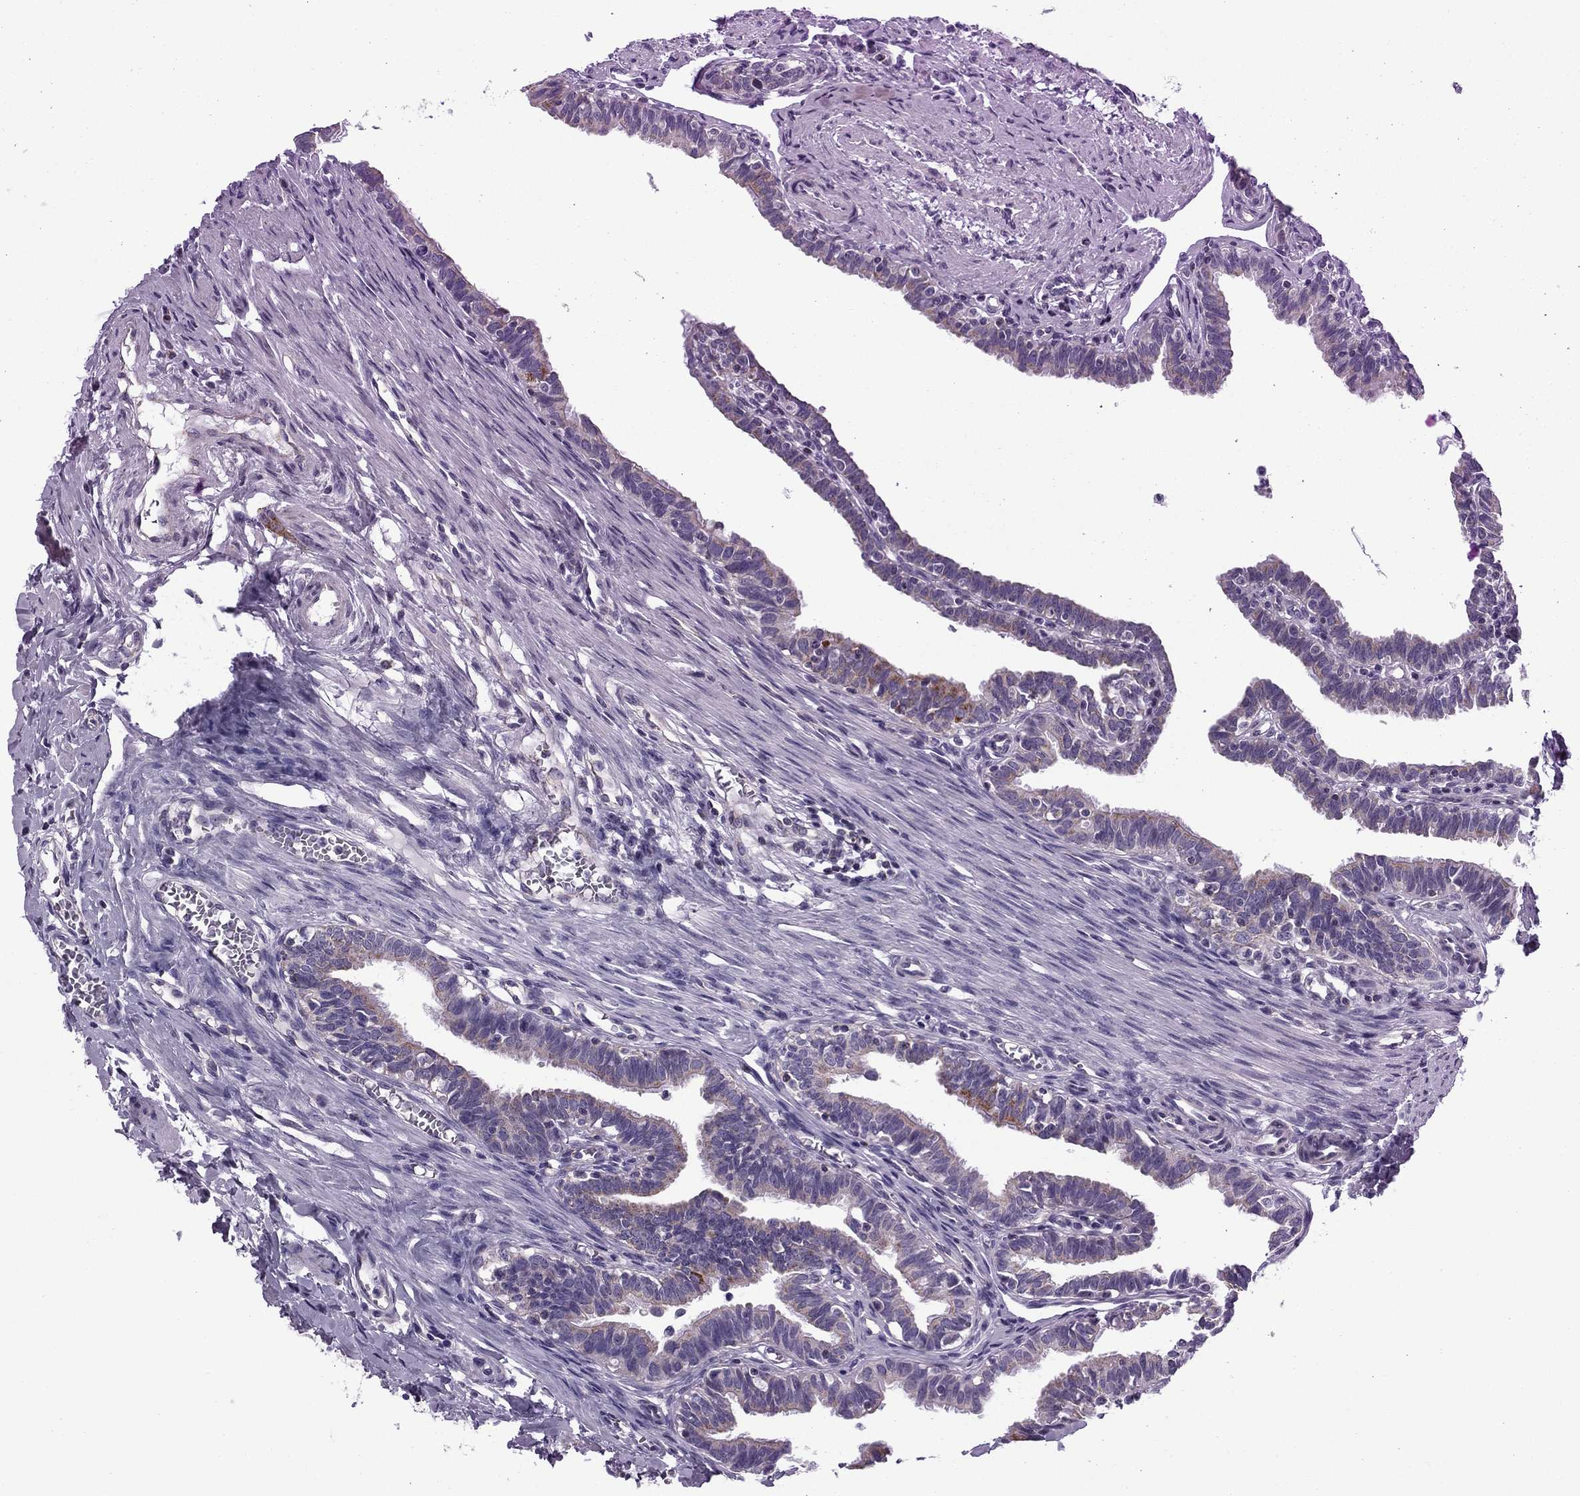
{"staining": {"intensity": "moderate", "quantity": "25%-75%", "location": "cytoplasmic/membranous"}, "tissue": "fallopian tube", "cell_type": "Glandular cells", "image_type": "normal", "snomed": [{"axis": "morphology", "description": "Normal tissue, NOS"}, {"axis": "topography", "description": "Fallopian tube"}], "caption": "DAB (3,3'-diaminobenzidine) immunohistochemical staining of benign human fallopian tube shows moderate cytoplasmic/membranous protein positivity in approximately 25%-75% of glandular cells.", "gene": "ACADSB", "patient": {"sex": "female", "age": 36}}